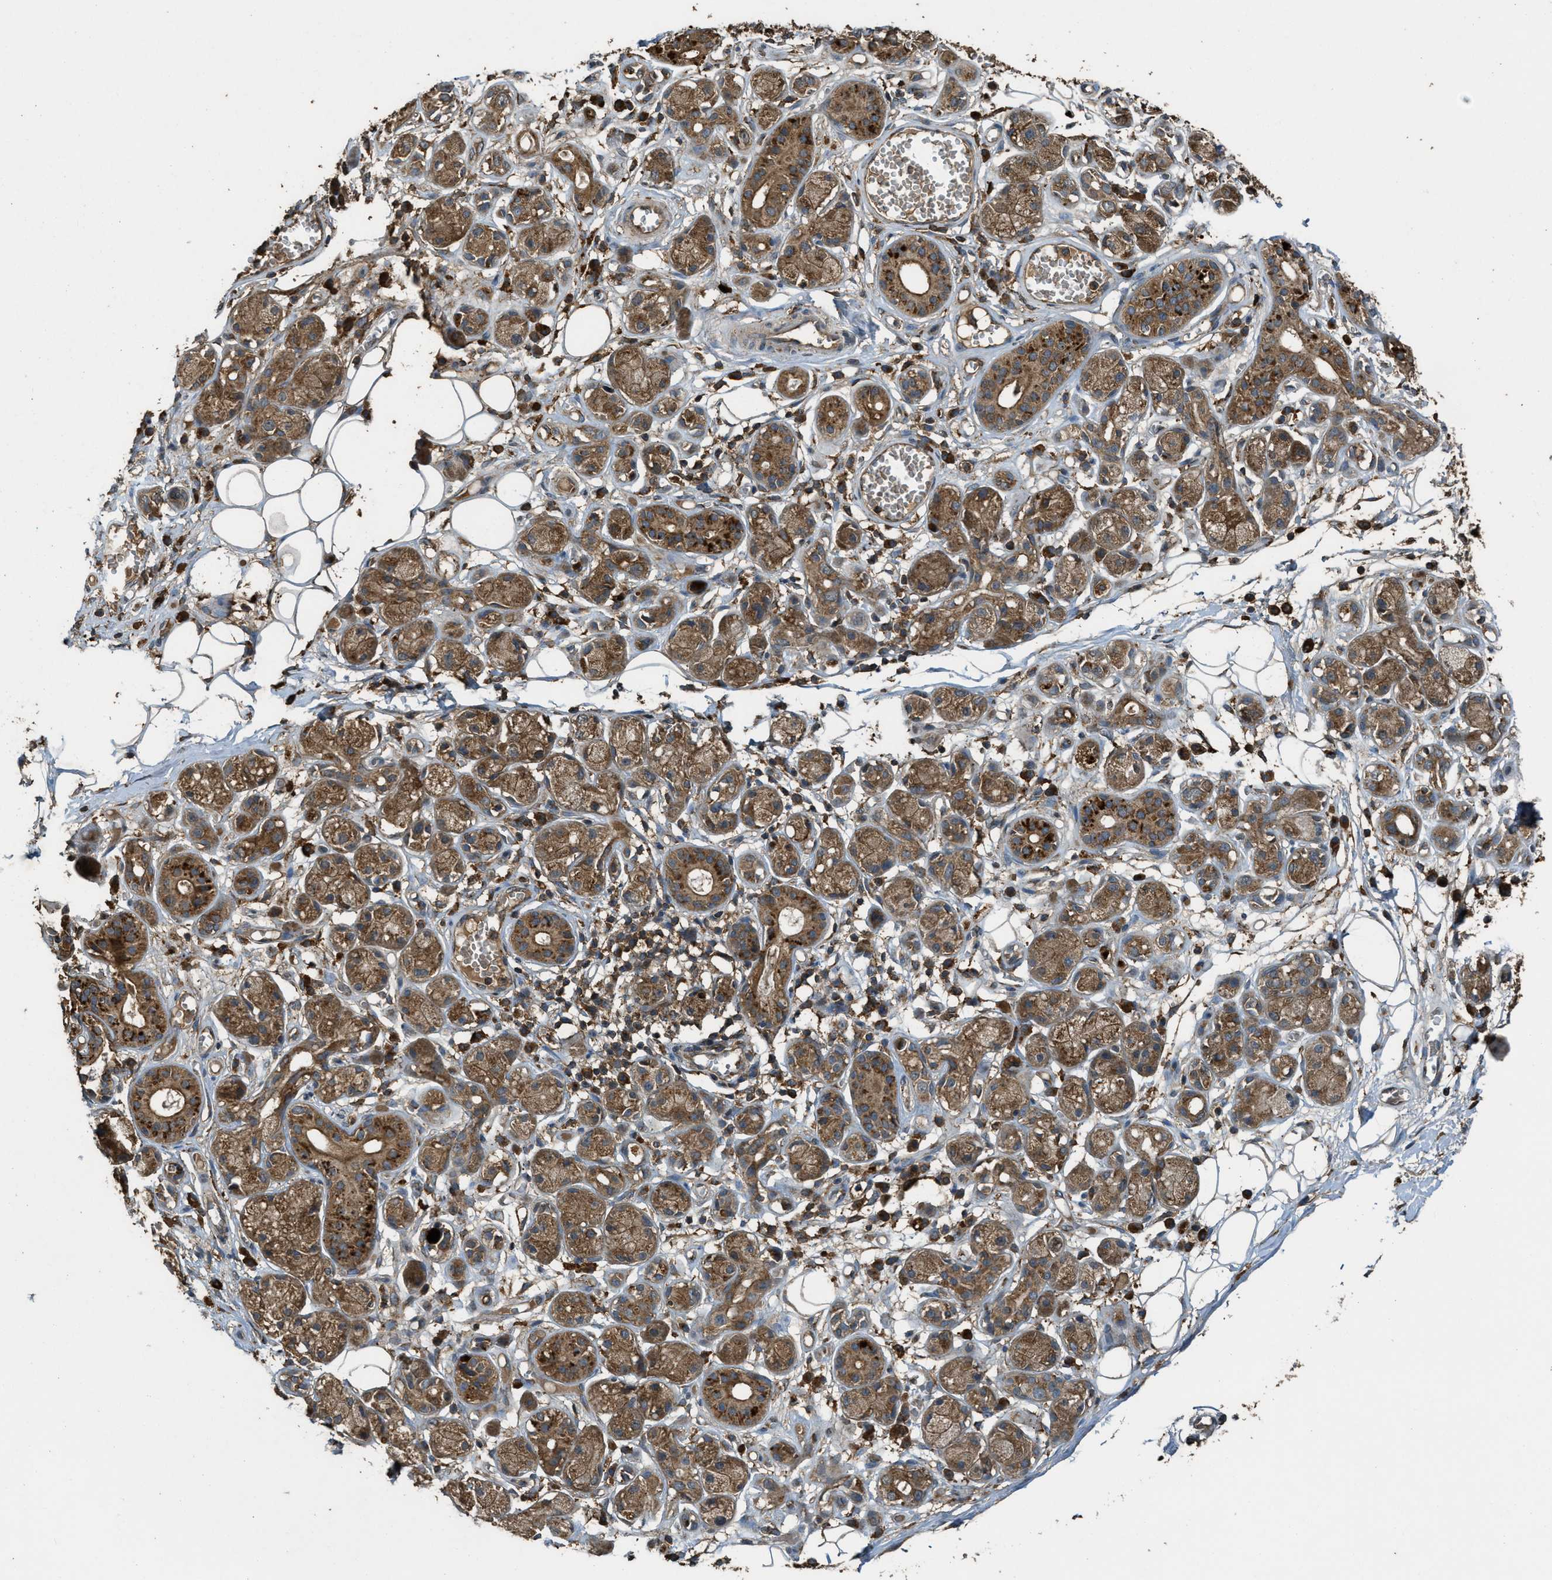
{"staining": {"intensity": "moderate", "quantity": ">75%", "location": "cytoplasmic/membranous"}, "tissue": "adipose tissue", "cell_type": "Adipocytes", "image_type": "normal", "snomed": [{"axis": "morphology", "description": "Normal tissue, NOS"}, {"axis": "morphology", "description": "Inflammation, NOS"}, {"axis": "topography", "description": "Salivary gland"}, {"axis": "topography", "description": "Peripheral nerve tissue"}], "caption": "Protein positivity by IHC reveals moderate cytoplasmic/membranous positivity in about >75% of adipocytes in benign adipose tissue.", "gene": "MAP3K8", "patient": {"sex": "female", "age": 75}}